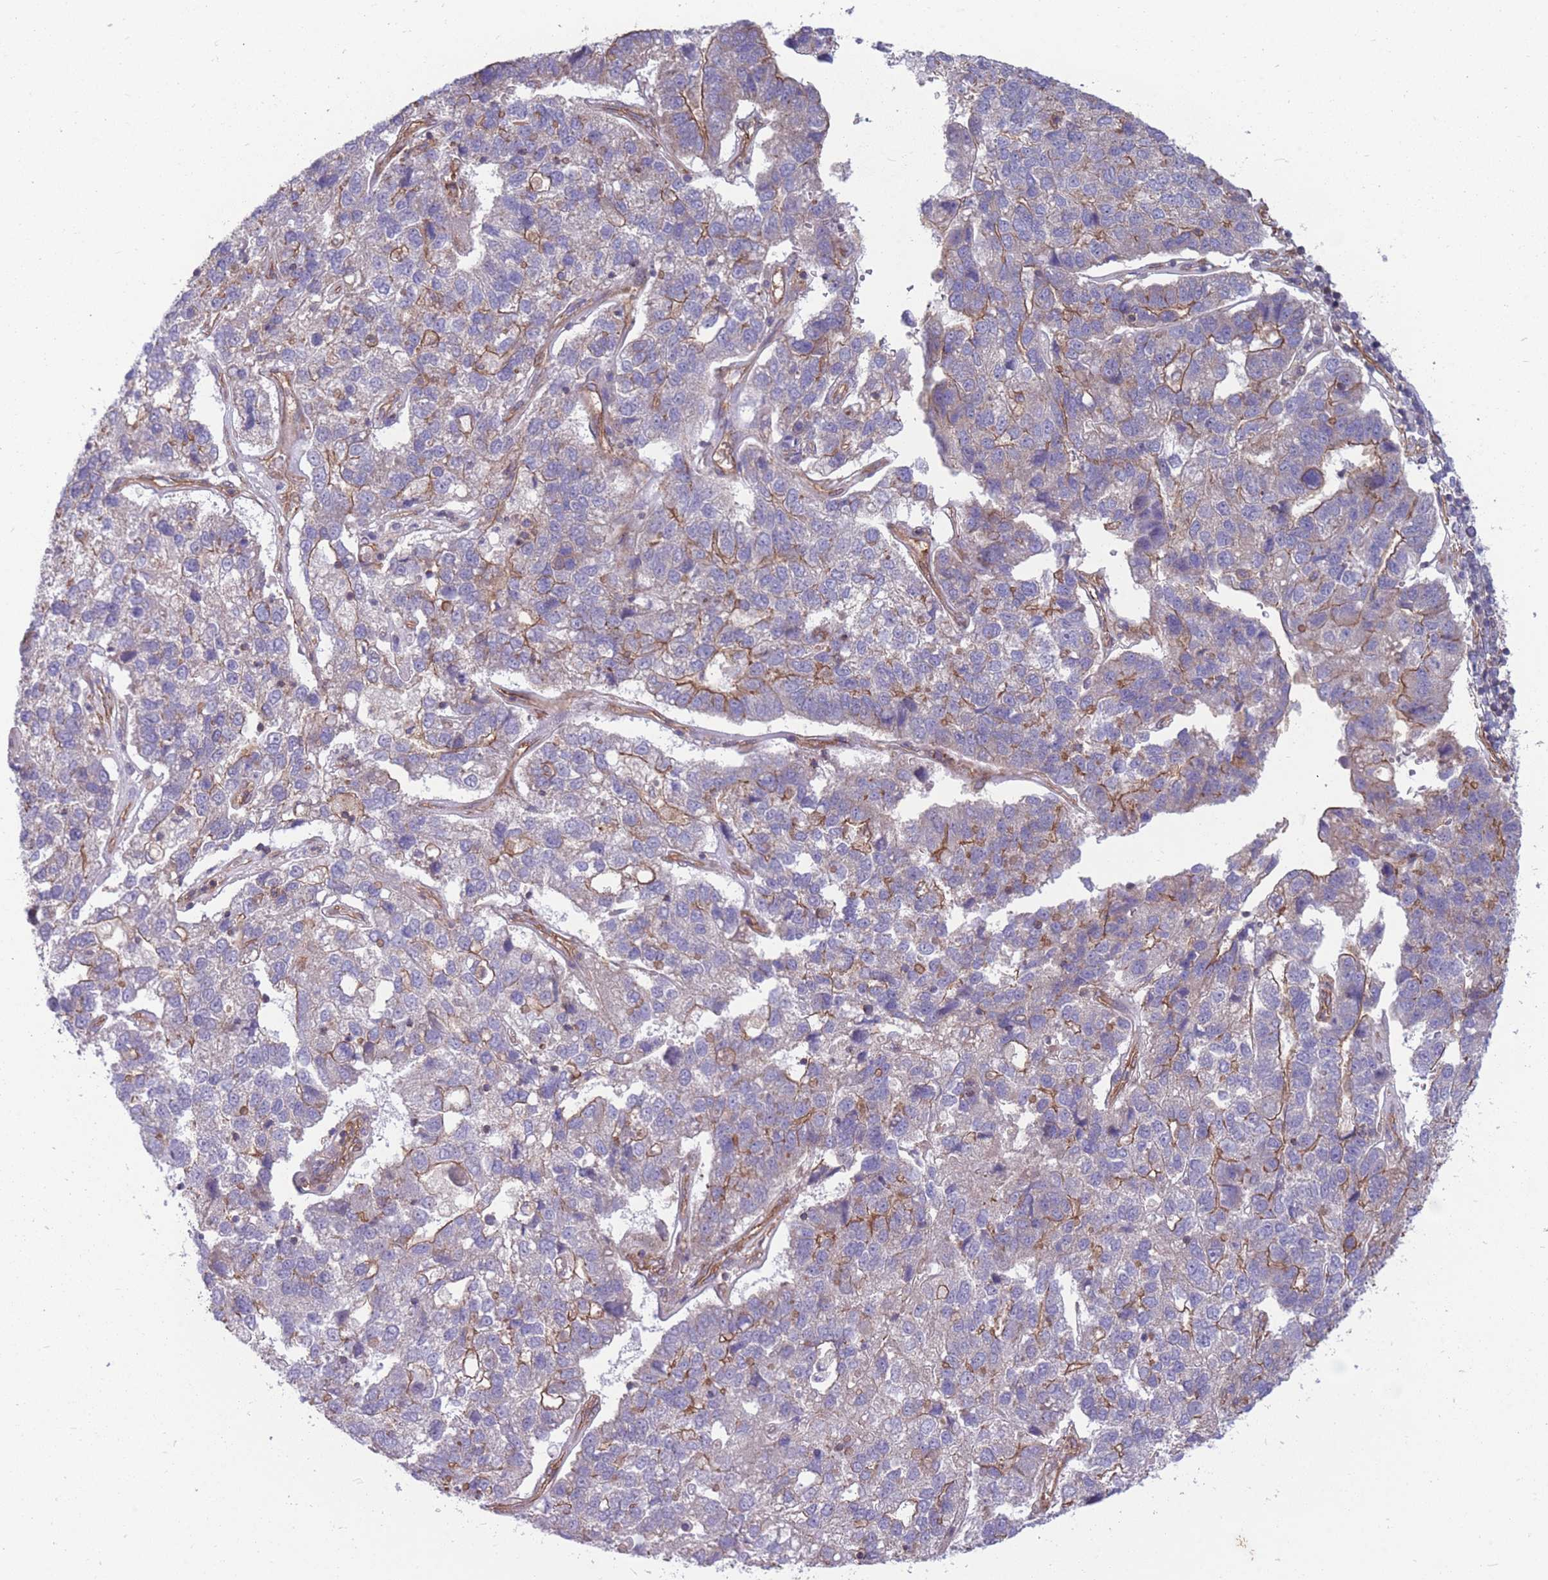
{"staining": {"intensity": "moderate", "quantity": "25%-75%", "location": "cytoplasmic/membranous"}, "tissue": "pancreatic cancer", "cell_type": "Tumor cells", "image_type": "cancer", "snomed": [{"axis": "morphology", "description": "Adenocarcinoma, NOS"}, {"axis": "topography", "description": "Pancreas"}], "caption": "Brown immunohistochemical staining in pancreatic cancer shows moderate cytoplasmic/membranous positivity in approximately 25%-75% of tumor cells.", "gene": "GGA1", "patient": {"sex": "female", "age": 61}}